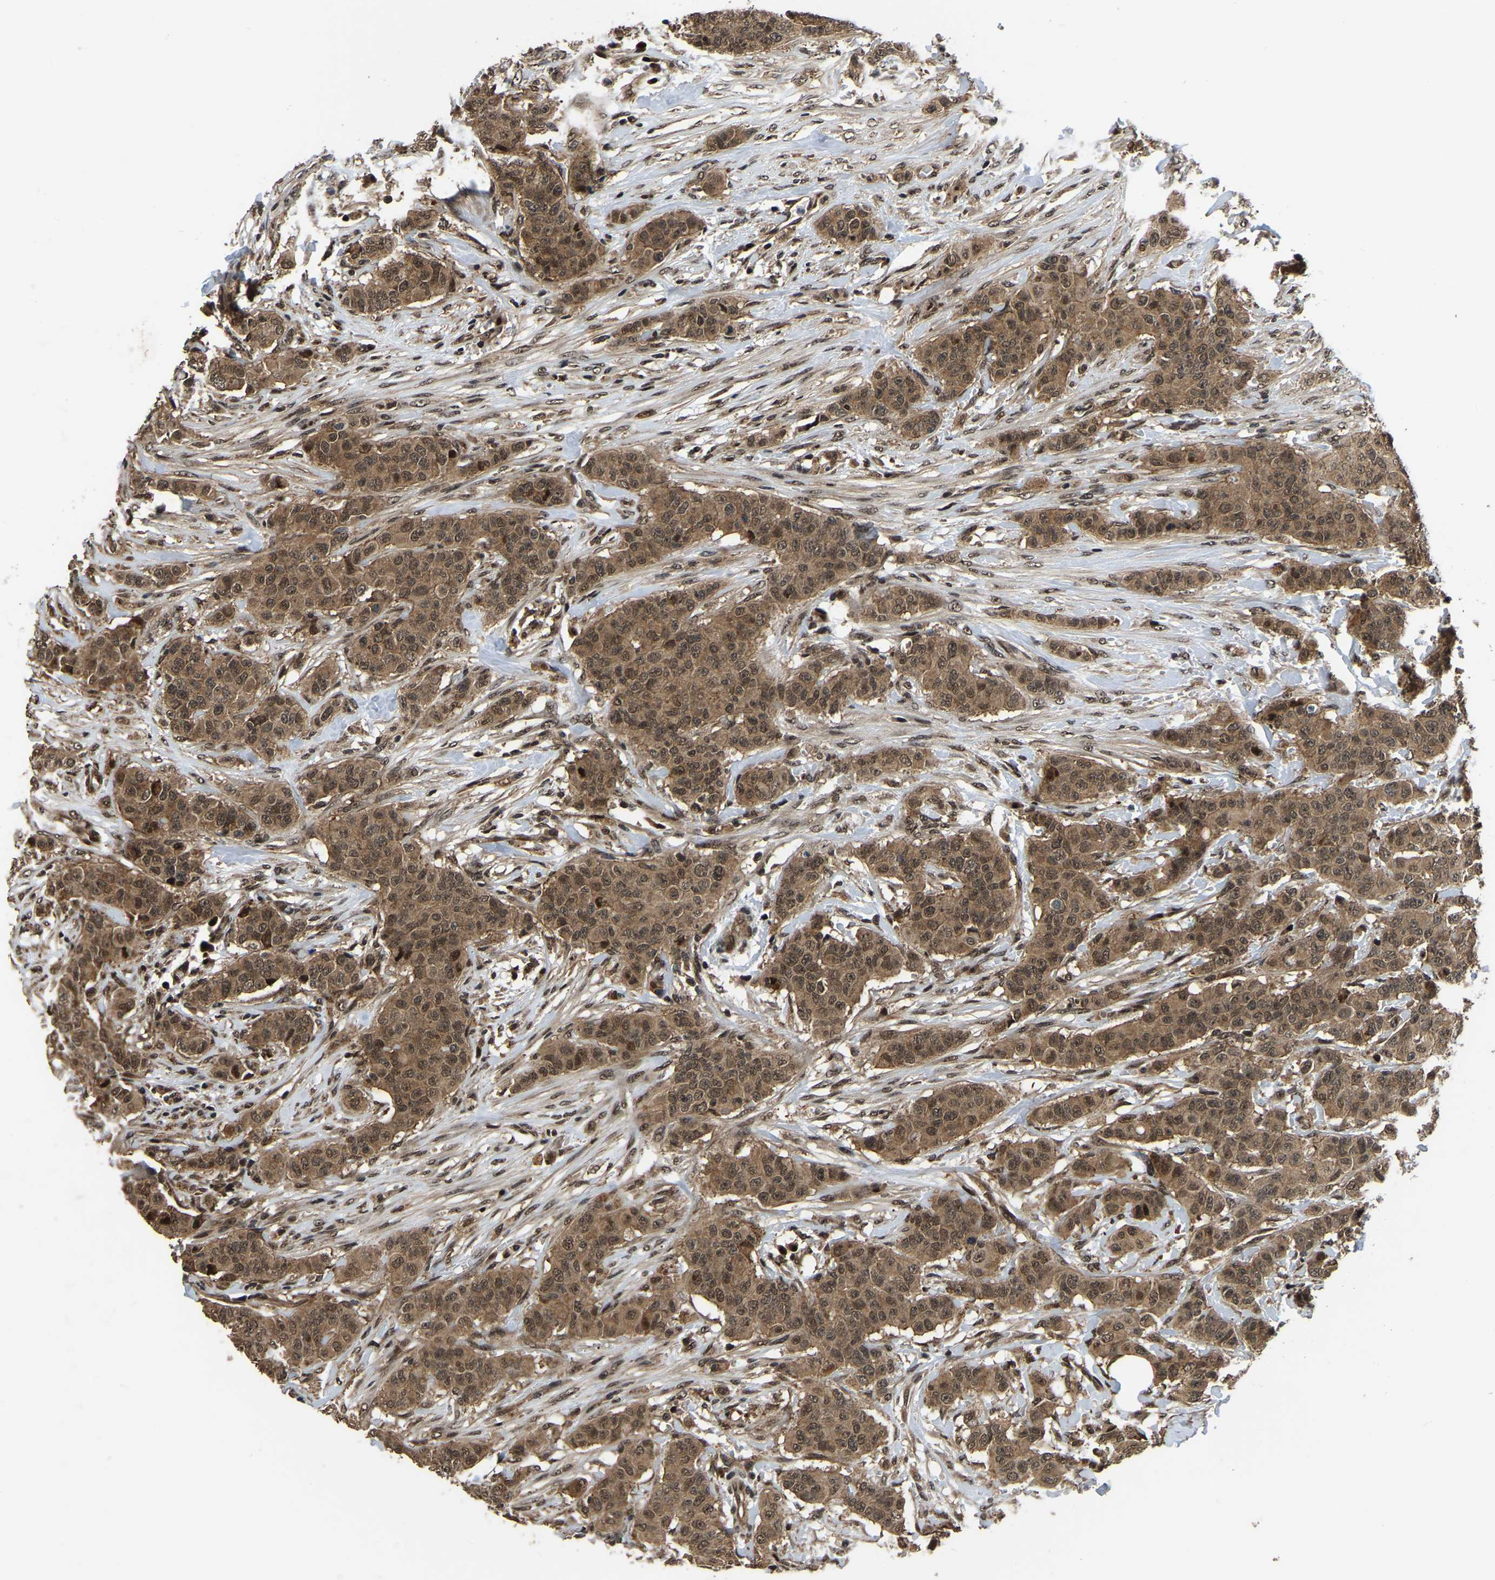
{"staining": {"intensity": "moderate", "quantity": ">75%", "location": "cytoplasmic/membranous,nuclear"}, "tissue": "breast cancer", "cell_type": "Tumor cells", "image_type": "cancer", "snomed": [{"axis": "morphology", "description": "Normal tissue, NOS"}, {"axis": "morphology", "description": "Duct carcinoma"}, {"axis": "topography", "description": "Breast"}], "caption": "A histopathology image of breast cancer (intraductal carcinoma) stained for a protein demonstrates moderate cytoplasmic/membranous and nuclear brown staining in tumor cells. (Brightfield microscopy of DAB IHC at high magnification).", "gene": "CIAO1", "patient": {"sex": "female", "age": 40}}